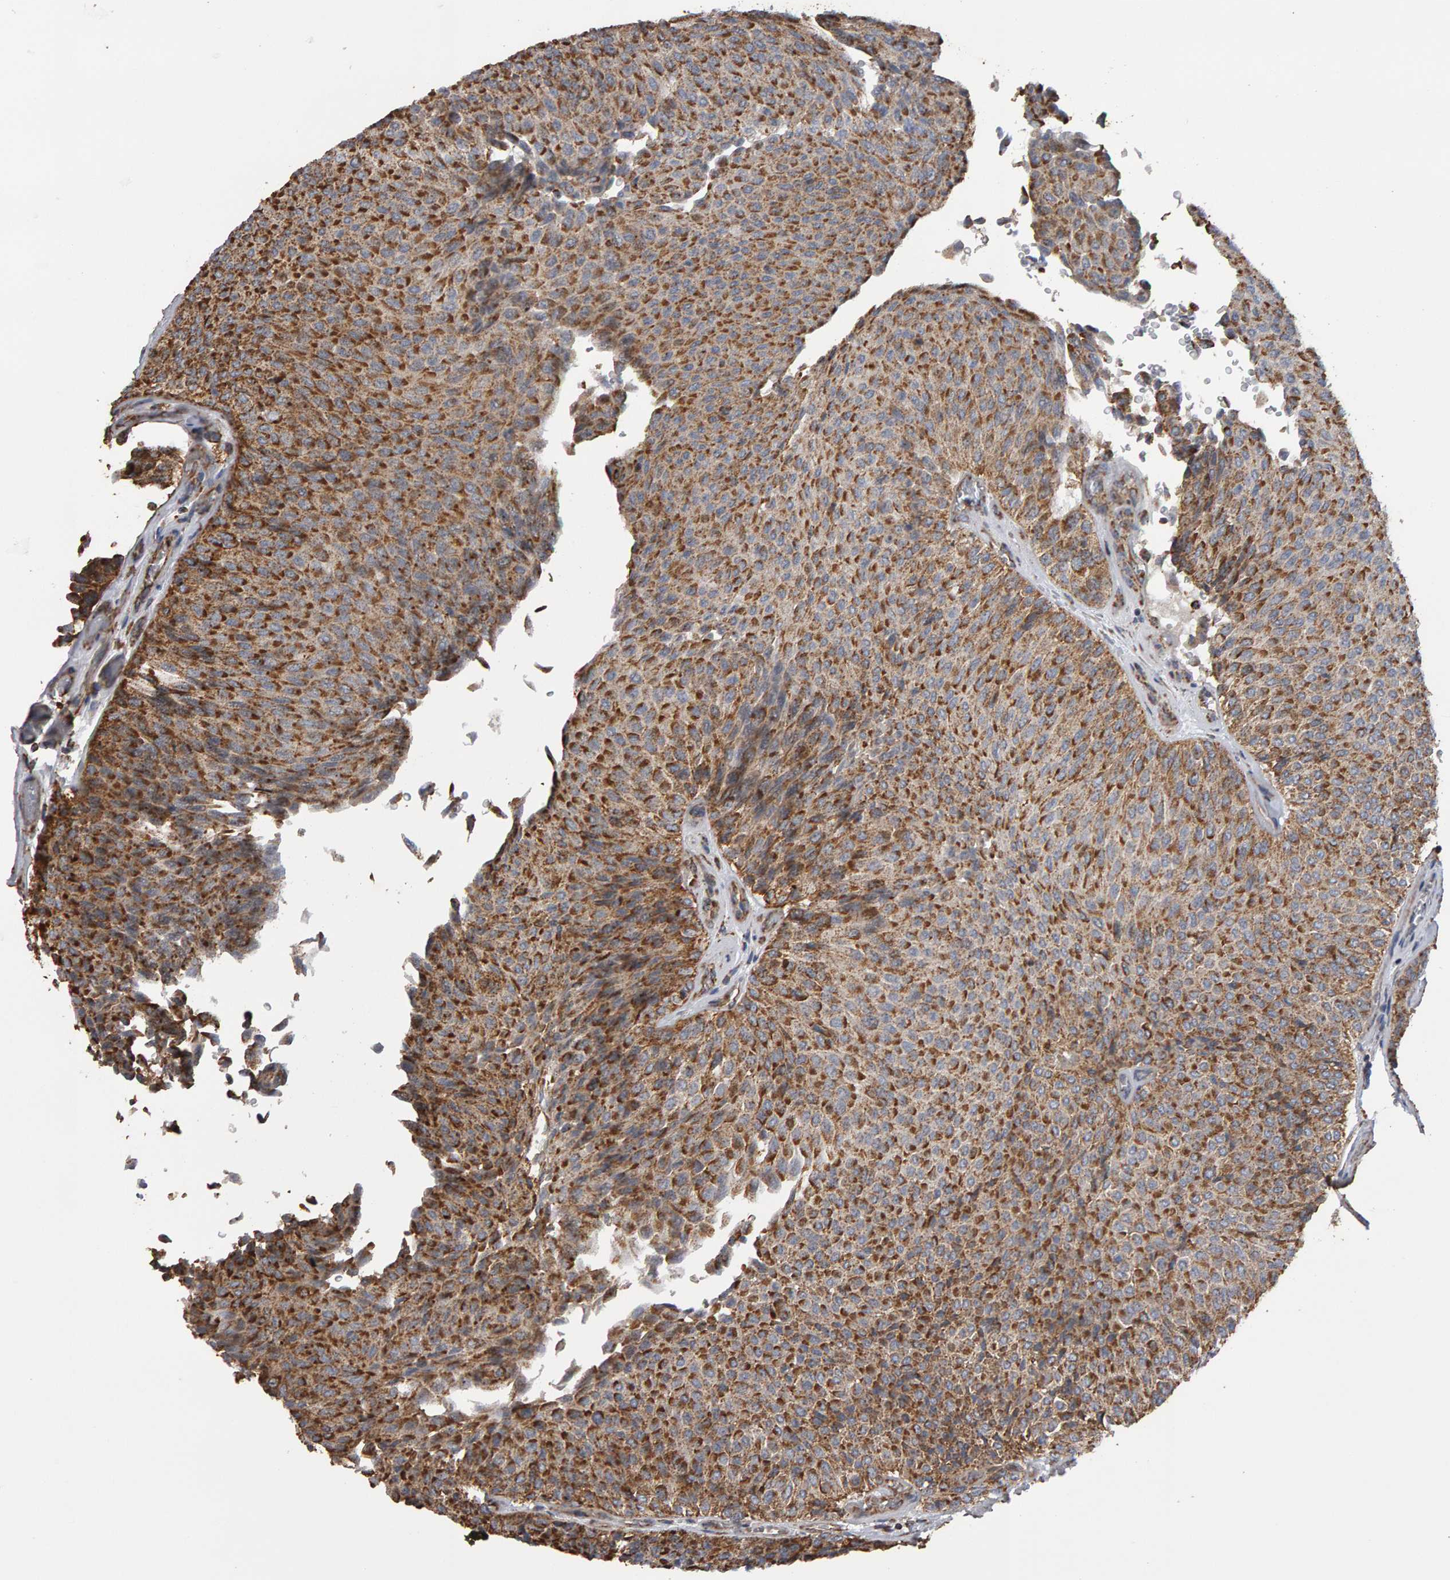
{"staining": {"intensity": "strong", "quantity": ">75%", "location": "cytoplasmic/membranous"}, "tissue": "urothelial cancer", "cell_type": "Tumor cells", "image_type": "cancer", "snomed": [{"axis": "morphology", "description": "Urothelial carcinoma, Low grade"}, {"axis": "topography", "description": "Urinary bladder"}], "caption": "Low-grade urothelial carcinoma stained with DAB IHC displays high levels of strong cytoplasmic/membranous expression in about >75% of tumor cells.", "gene": "TOM1L1", "patient": {"sex": "male", "age": 78}}